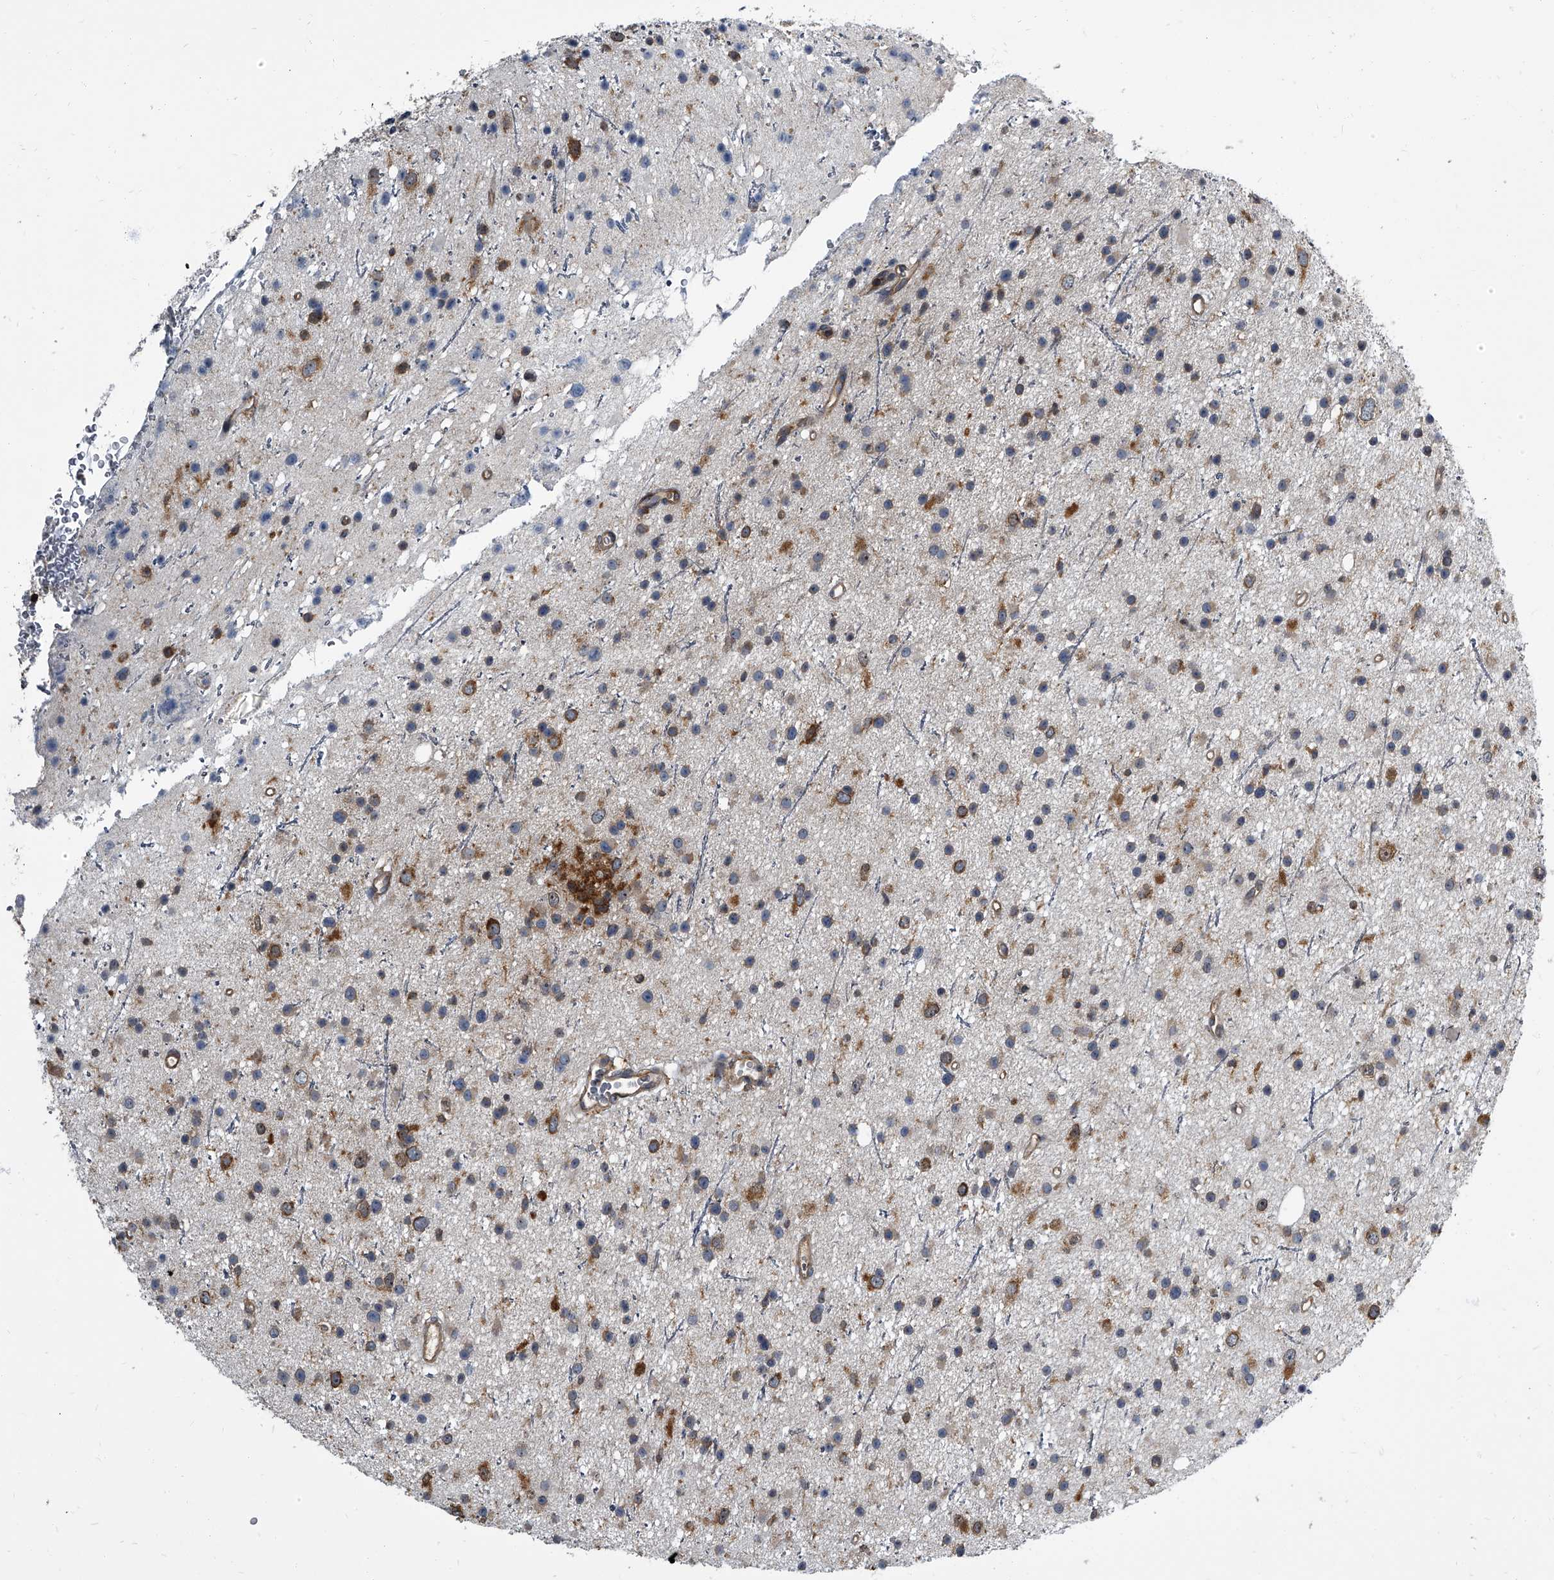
{"staining": {"intensity": "moderate", "quantity": ">75%", "location": "cytoplasmic/membranous"}, "tissue": "glioma", "cell_type": "Tumor cells", "image_type": "cancer", "snomed": [{"axis": "morphology", "description": "Glioma, malignant, Low grade"}, {"axis": "topography", "description": "Cerebral cortex"}], "caption": "Protein expression analysis of glioma exhibits moderate cytoplasmic/membranous positivity in about >75% of tumor cells.", "gene": "CDV3", "patient": {"sex": "female", "age": 39}}